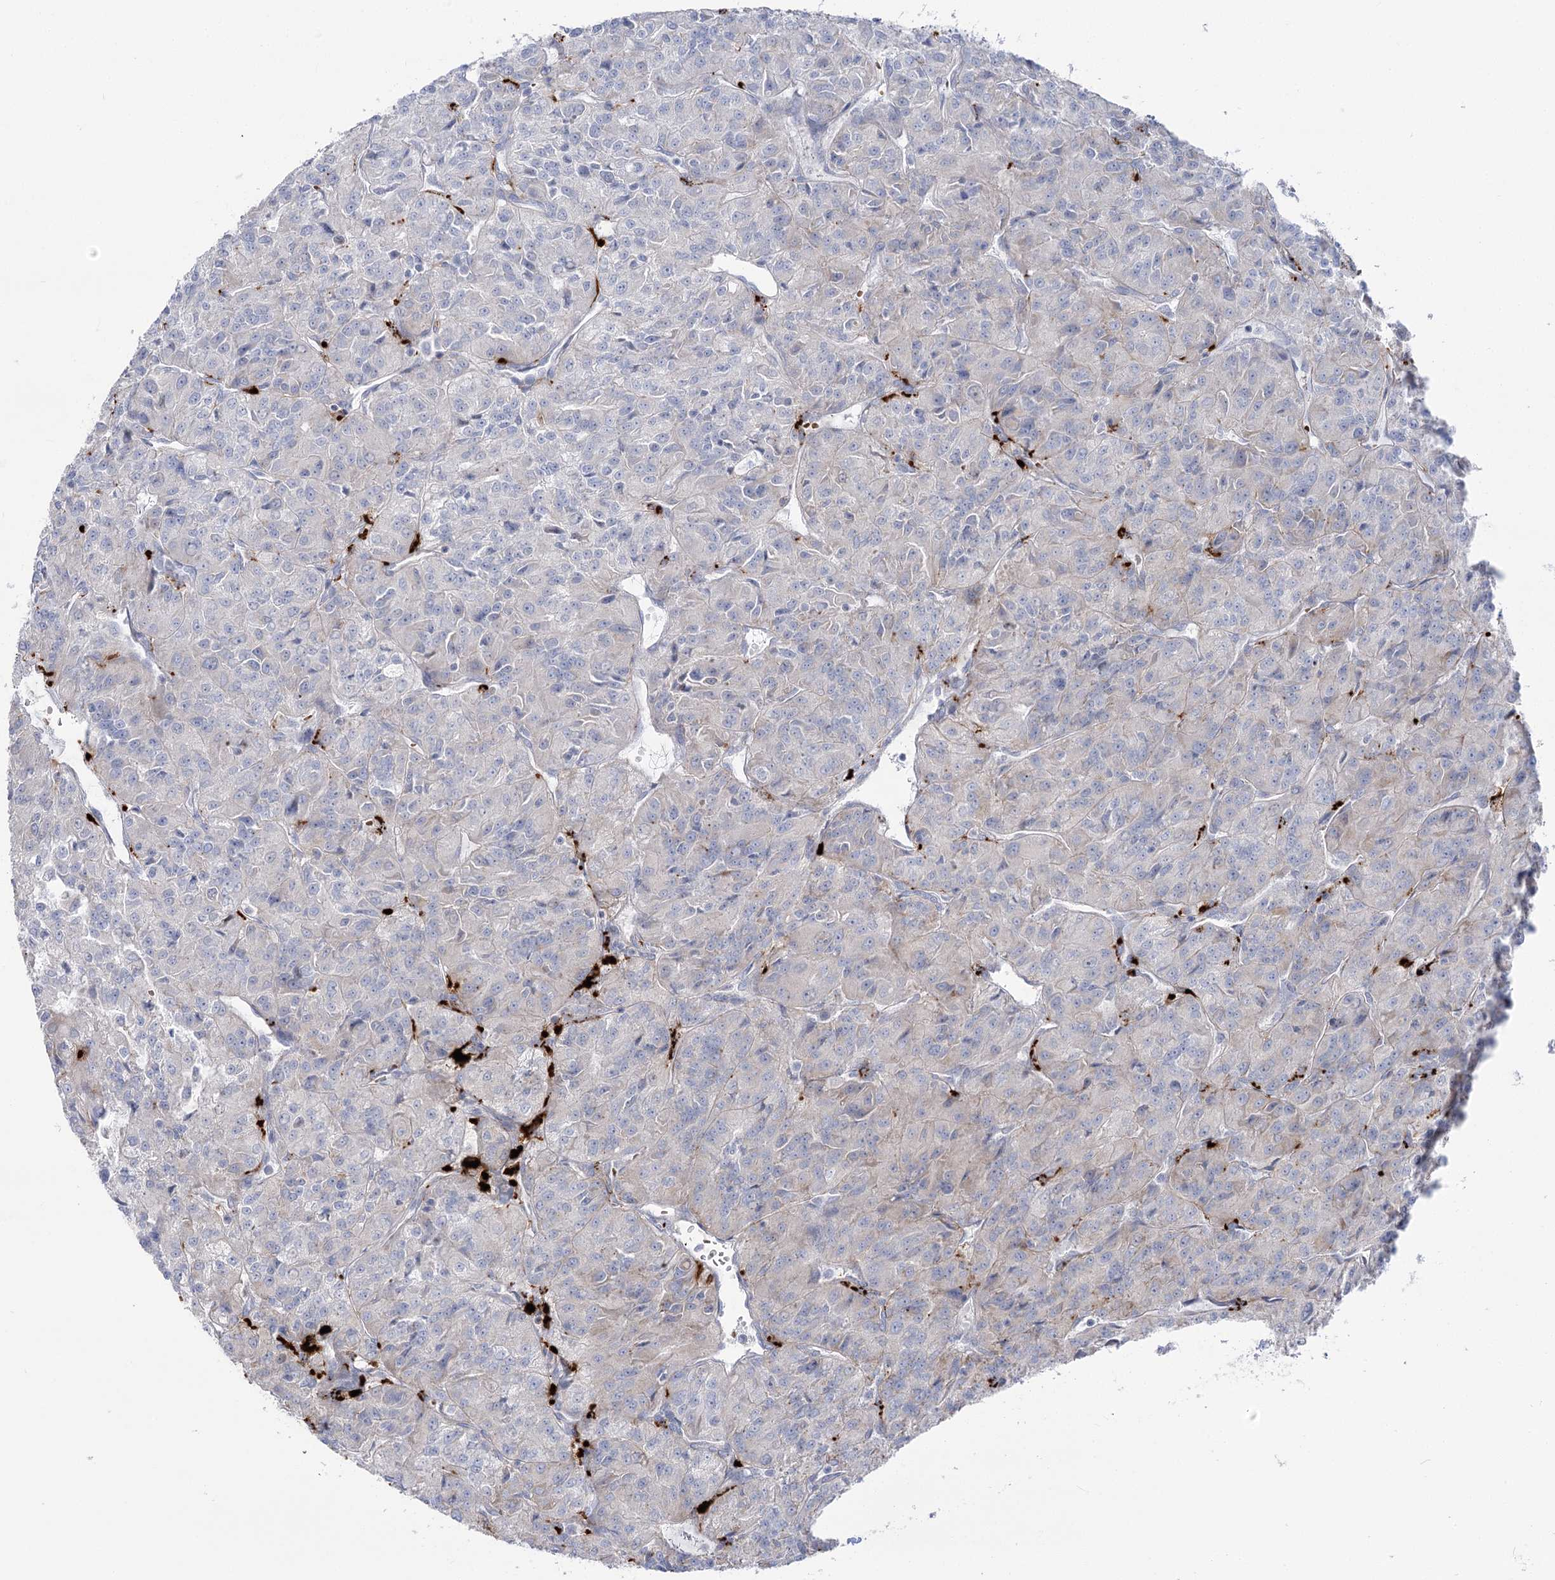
{"staining": {"intensity": "negative", "quantity": "none", "location": "none"}, "tissue": "renal cancer", "cell_type": "Tumor cells", "image_type": "cancer", "snomed": [{"axis": "morphology", "description": "Adenocarcinoma, NOS"}, {"axis": "topography", "description": "Kidney"}], "caption": "Immunohistochemistry (IHC) micrograph of renal cancer stained for a protein (brown), which displays no positivity in tumor cells. The staining is performed using DAB brown chromogen with nuclei counter-stained in using hematoxylin.", "gene": "SIAE", "patient": {"sex": "female", "age": 63}}